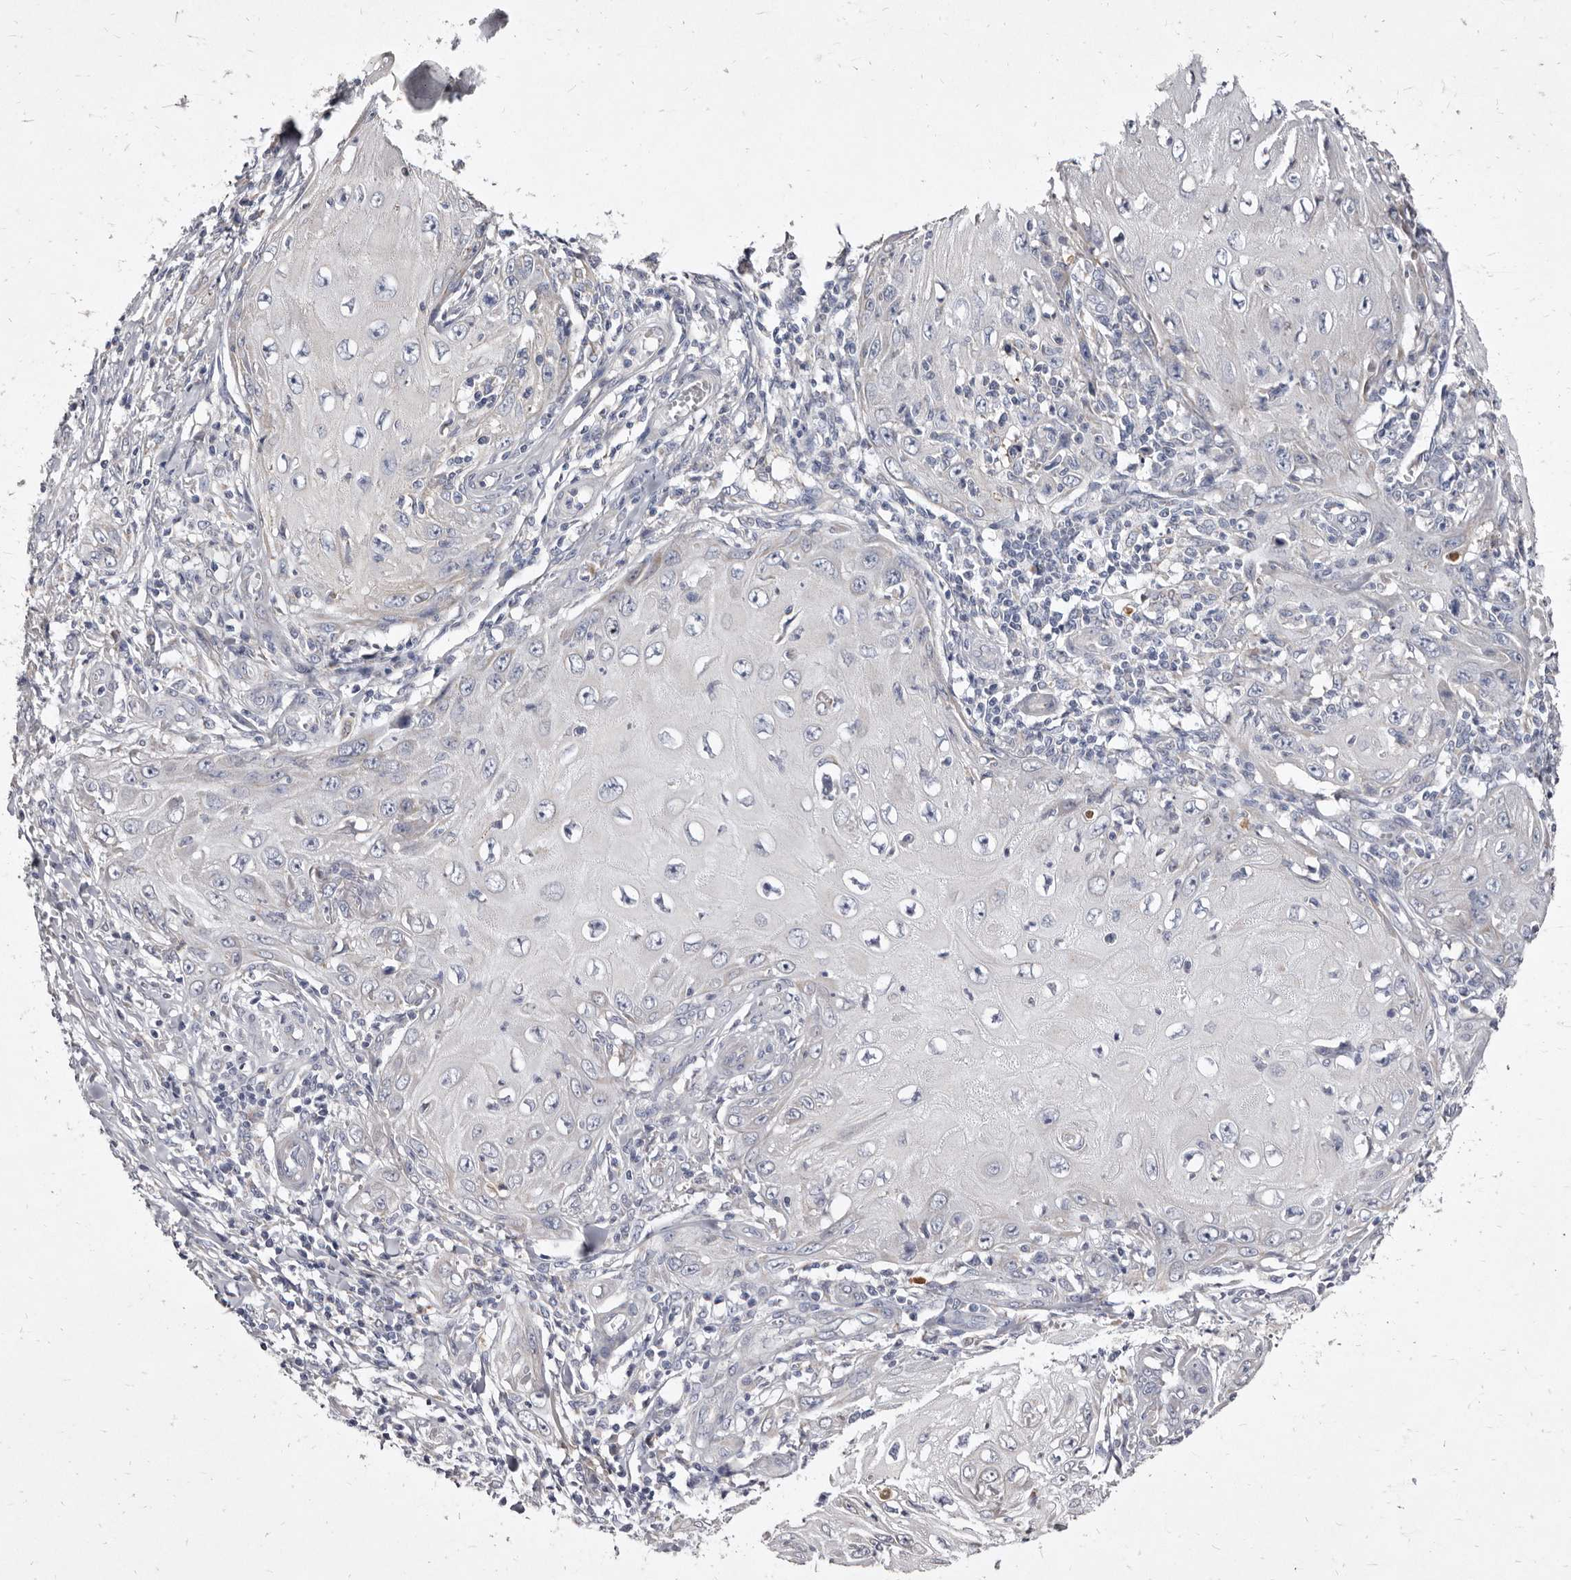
{"staining": {"intensity": "negative", "quantity": "none", "location": "none"}, "tissue": "skin cancer", "cell_type": "Tumor cells", "image_type": "cancer", "snomed": [{"axis": "morphology", "description": "Squamous cell carcinoma, NOS"}, {"axis": "topography", "description": "Skin"}], "caption": "DAB immunohistochemical staining of human squamous cell carcinoma (skin) reveals no significant expression in tumor cells. Nuclei are stained in blue.", "gene": "CYP2E1", "patient": {"sex": "female", "age": 73}}